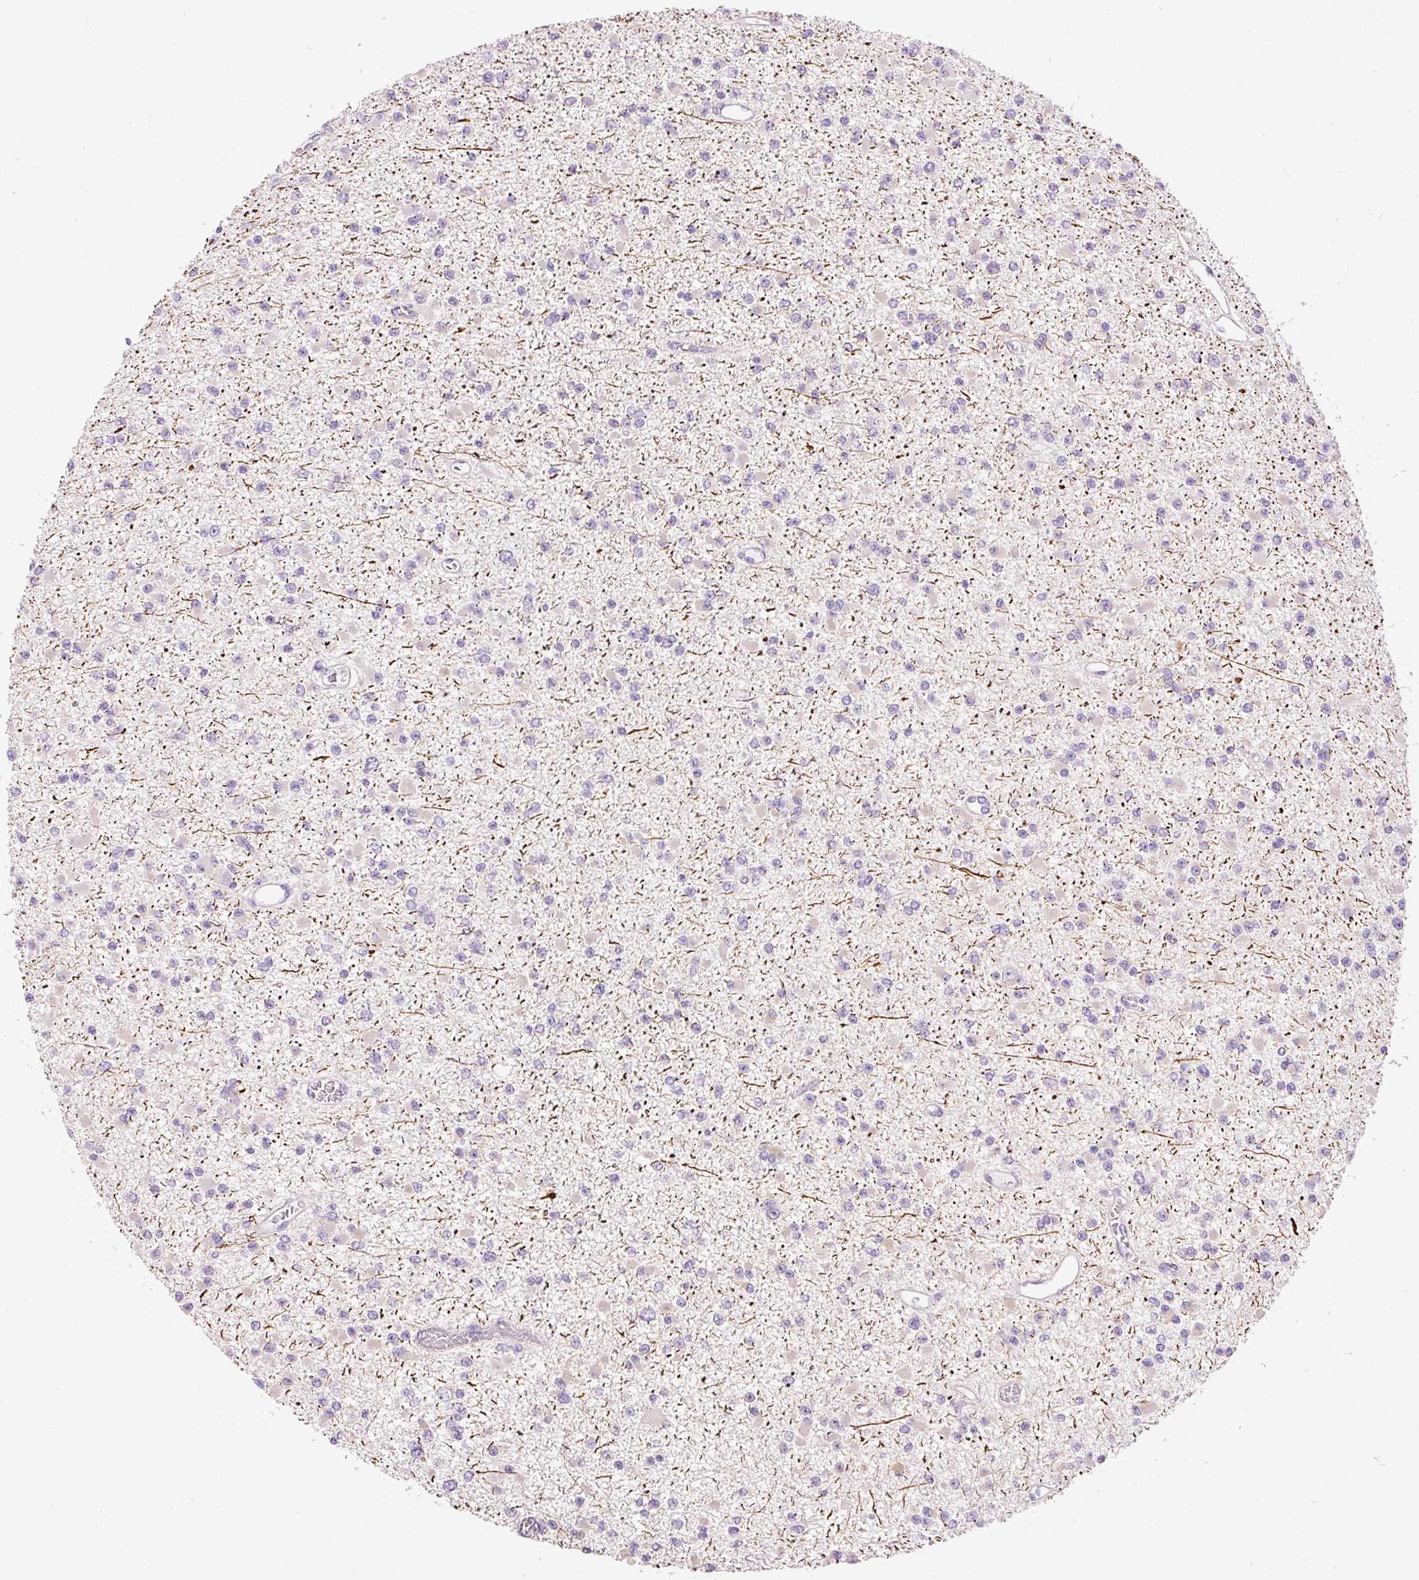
{"staining": {"intensity": "negative", "quantity": "none", "location": "none"}, "tissue": "glioma", "cell_type": "Tumor cells", "image_type": "cancer", "snomed": [{"axis": "morphology", "description": "Glioma, malignant, Low grade"}, {"axis": "topography", "description": "Brain"}], "caption": "The immunohistochemistry micrograph has no significant positivity in tumor cells of malignant glioma (low-grade) tissue. (Stains: DAB (3,3'-diaminobenzidine) IHC with hematoxylin counter stain, Microscopy: brightfield microscopy at high magnification).", "gene": "DOK6", "patient": {"sex": "female", "age": 22}}